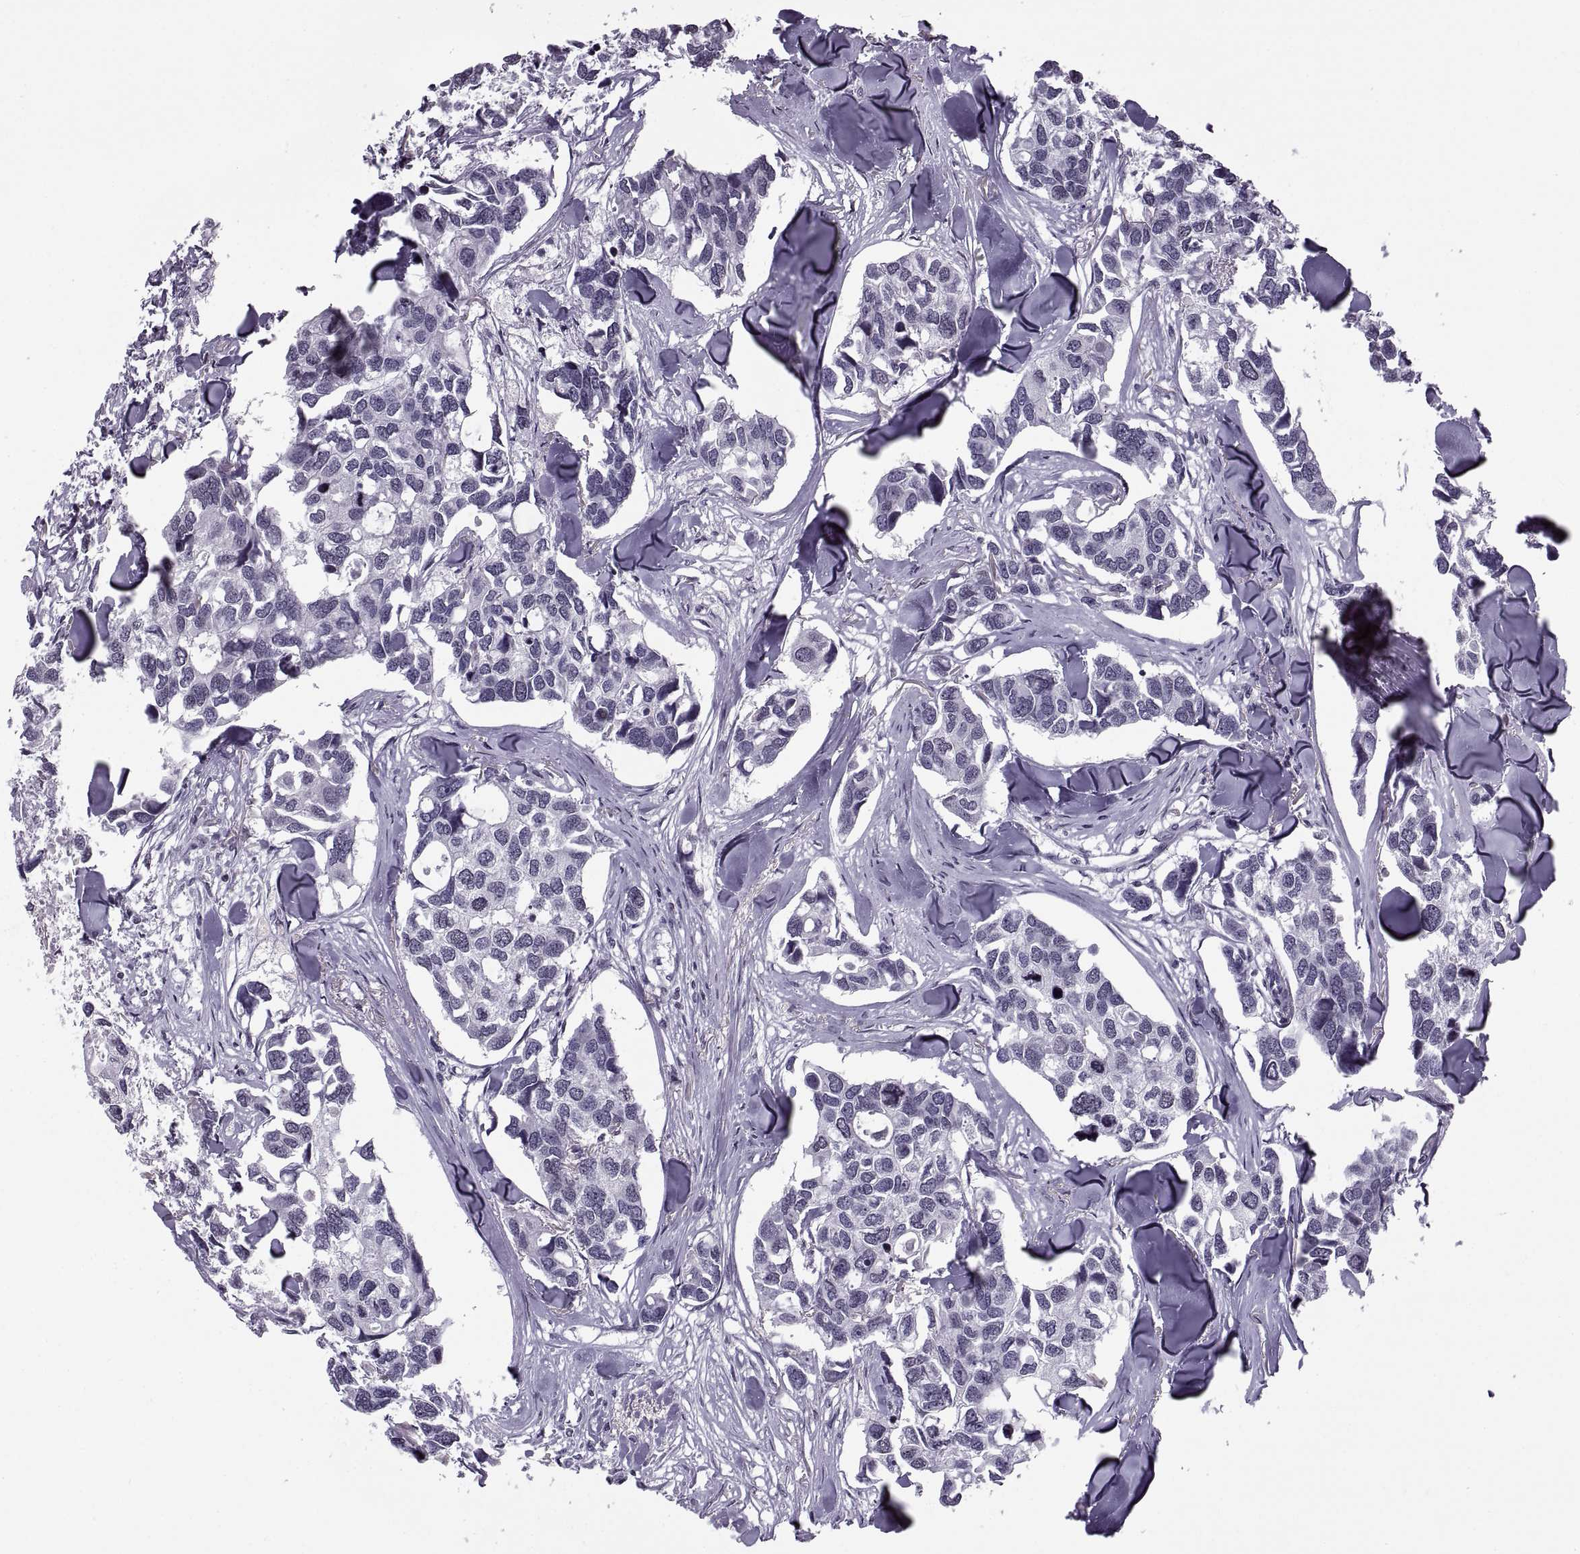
{"staining": {"intensity": "negative", "quantity": "none", "location": "none"}, "tissue": "breast cancer", "cell_type": "Tumor cells", "image_type": "cancer", "snomed": [{"axis": "morphology", "description": "Duct carcinoma"}, {"axis": "topography", "description": "Breast"}], "caption": "The IHC image has no significant positivity in tumor cells of infiltrating ductal carcinoma (breast) tissue.", "gene": "H1-8", "patient": {"sex": "female", "age": 83}}